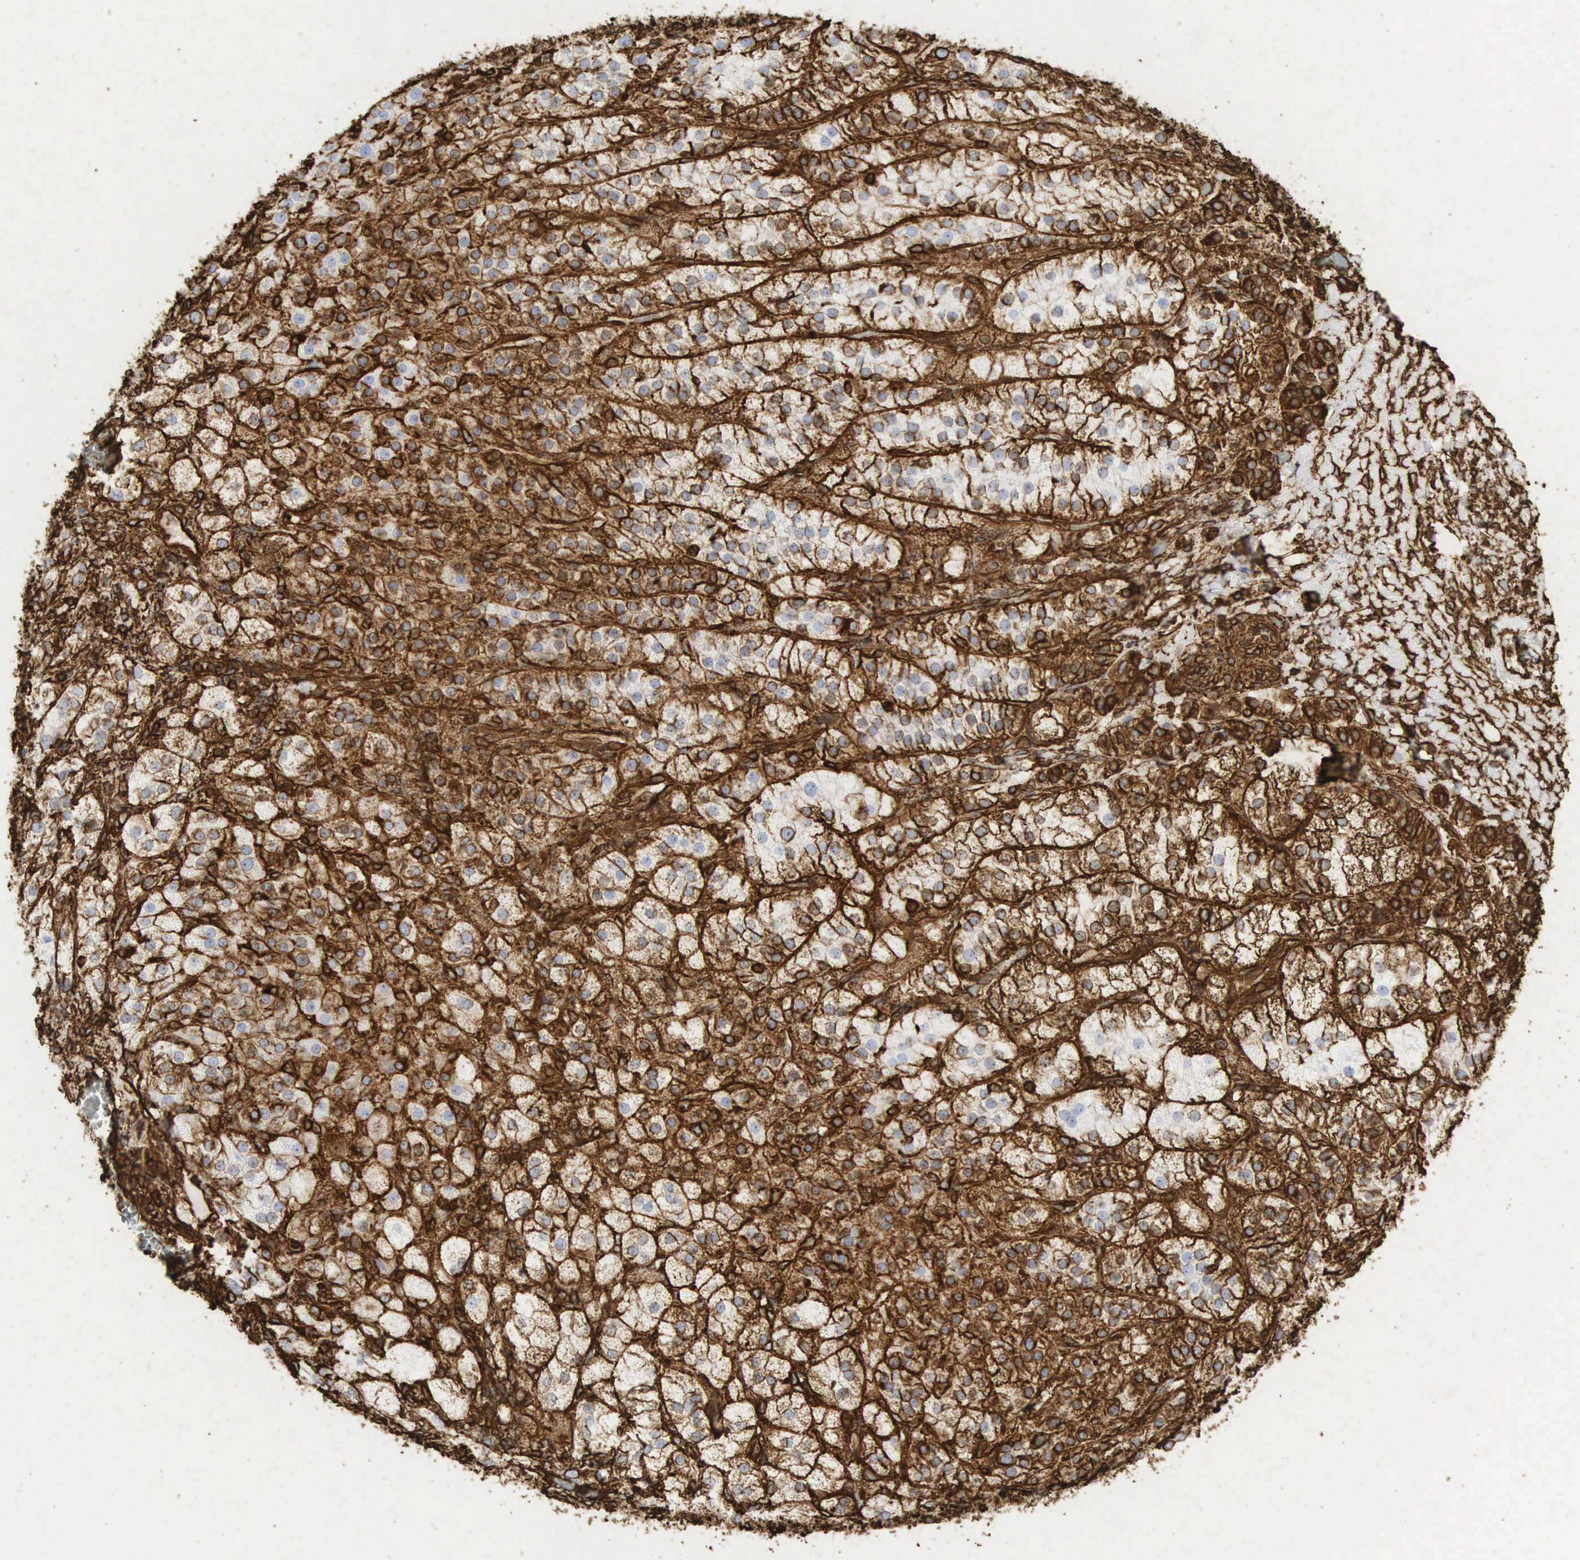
{"staining": {"intensity": "strong", "quantity": ">75%", "location": "cytoplasmic/membranous"}, "tissue": "adrenal gland", "cell_type": "Glandular cells", "image_type": "normal", "snomed": [{"axis": "morphology", "description": "Normal tissue, NOS"}, {"axis": "topography", "description": "Adrenal gland"}], "caption": "Protein analysis of unremarkable adrenal gland demonstrates strong cytoplasmic/membranous expression in approximately >75% of glandular cells. (DAB (3,3'-diaminobenzidine) = brown stain, brightfield microscopy at high magnification).", "gene": "VIM", "patient": {"sex": "female", "age": 60}}